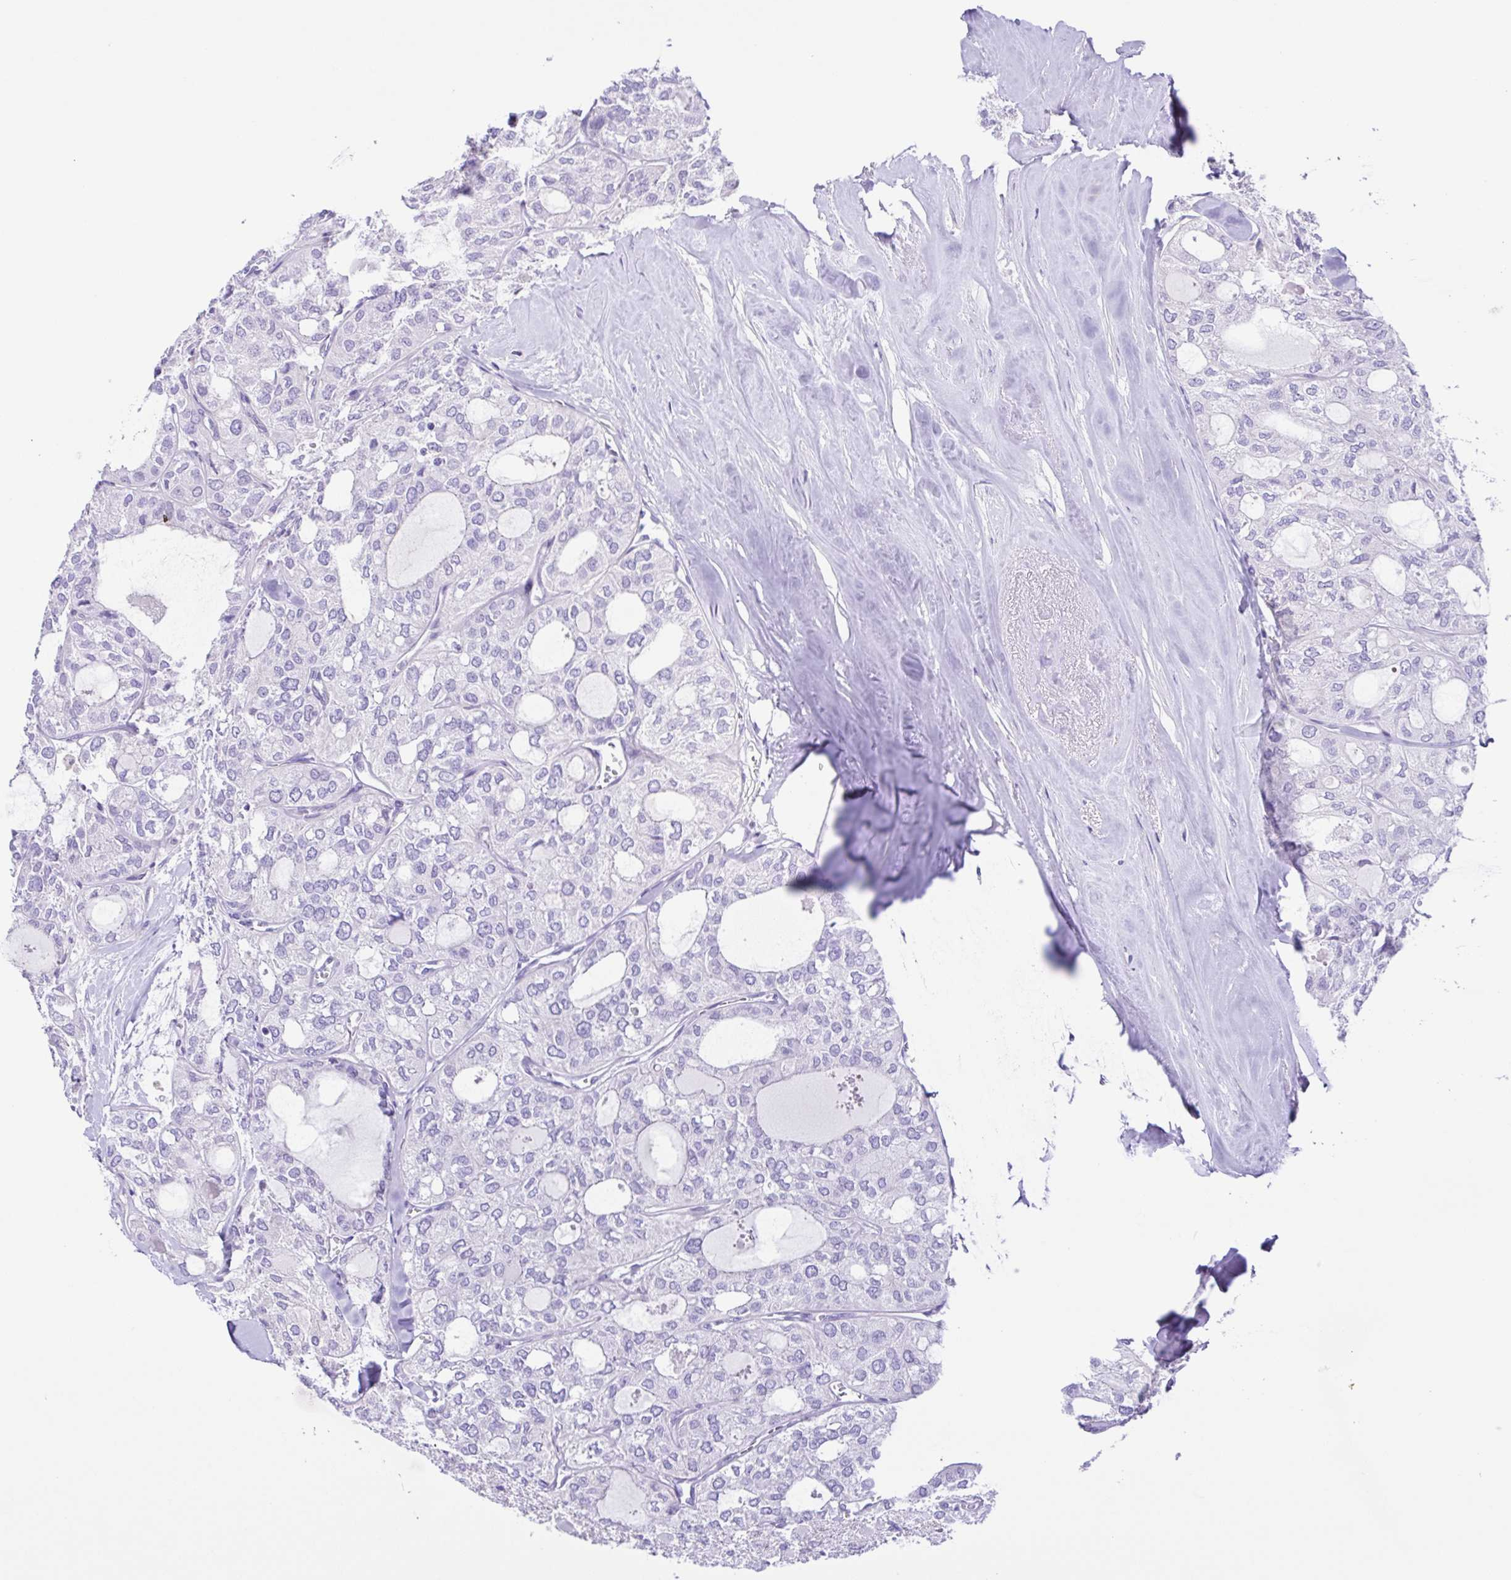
{"staining": {"intensity": "negative", "quantity": "none", "location": "none"}, "tissue": "thyroid cancer", "cell_type": "Tumor cells", "image_type": "cancer", "snomed": [{"axis": "morphology", "description": "Follicular adenoma carcinoma, NOS"}, {"axis": "topography", "description": "Thyroid gland"}], "caption": "This is a image of IHC staining of thyroid follicular adenoma carcinoma, which shows no staining in tumor cells. (Stains: DAB (3,3'-diaminobenzidine) immunohistochemistry (IHC) with hematoxylin counter stain, Microscopy: brightfield microscopy at high magnification).", "gene": "ISM2", "patient": {"sex": "male", "age": 75}}